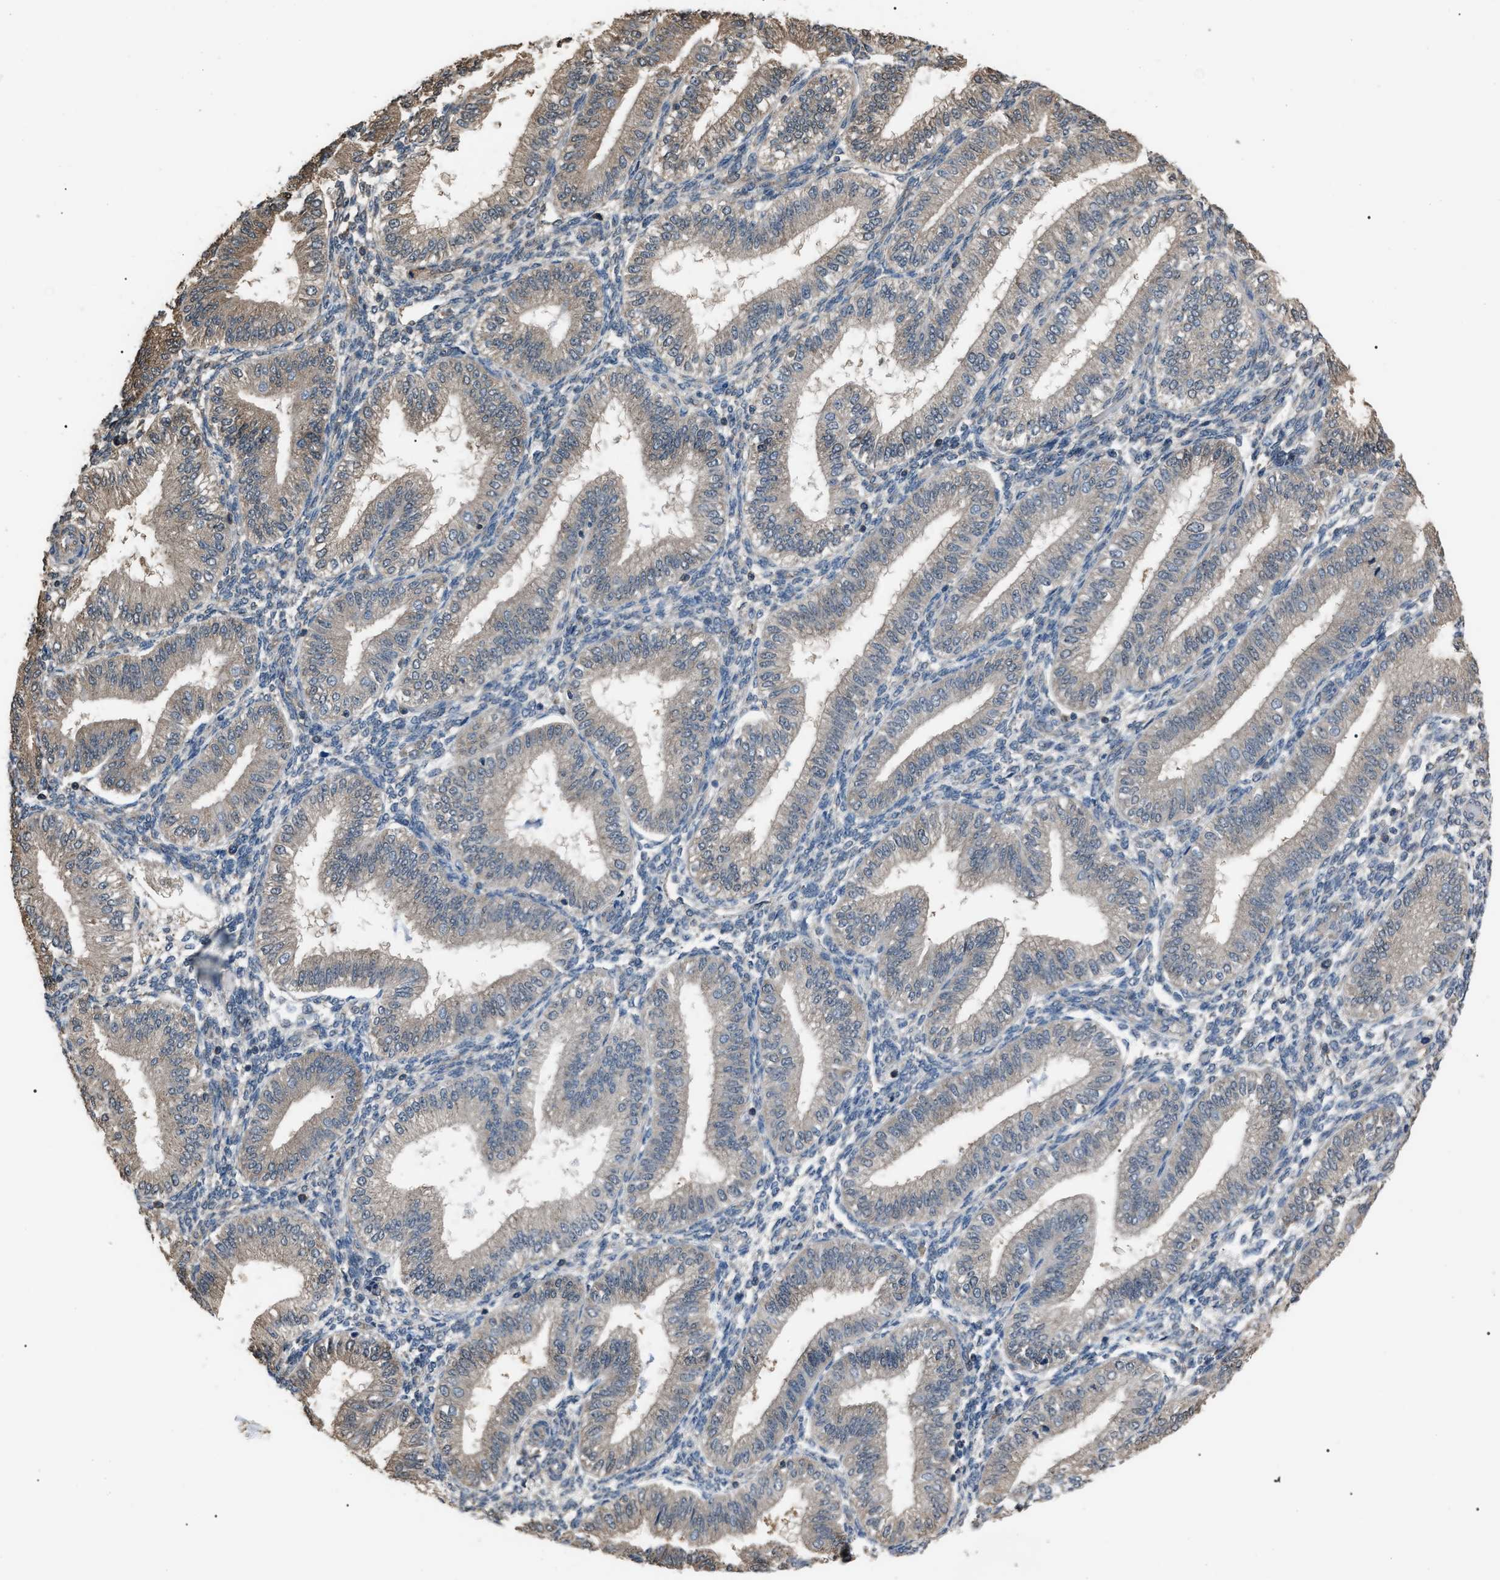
{"staining": {"intensity": "weak", "quantity": "<25%", "location": "cytoplasmic/membranous"}, "tissue": "endometrium", "cell_type": "Cells in endometrial stroma", "image_type": "normal", "snomed": [{"axis": "morphology", "description": "Normal tissue, NOS"}, {"axis": "topography", "description": "Endometrium"}], "caption": "The histopathology image demonstrates no significant staining in cells in endometrial stroma of endometrium.", "gene": "PDCD5", "patient": {"sex": "female", "age": 39}}